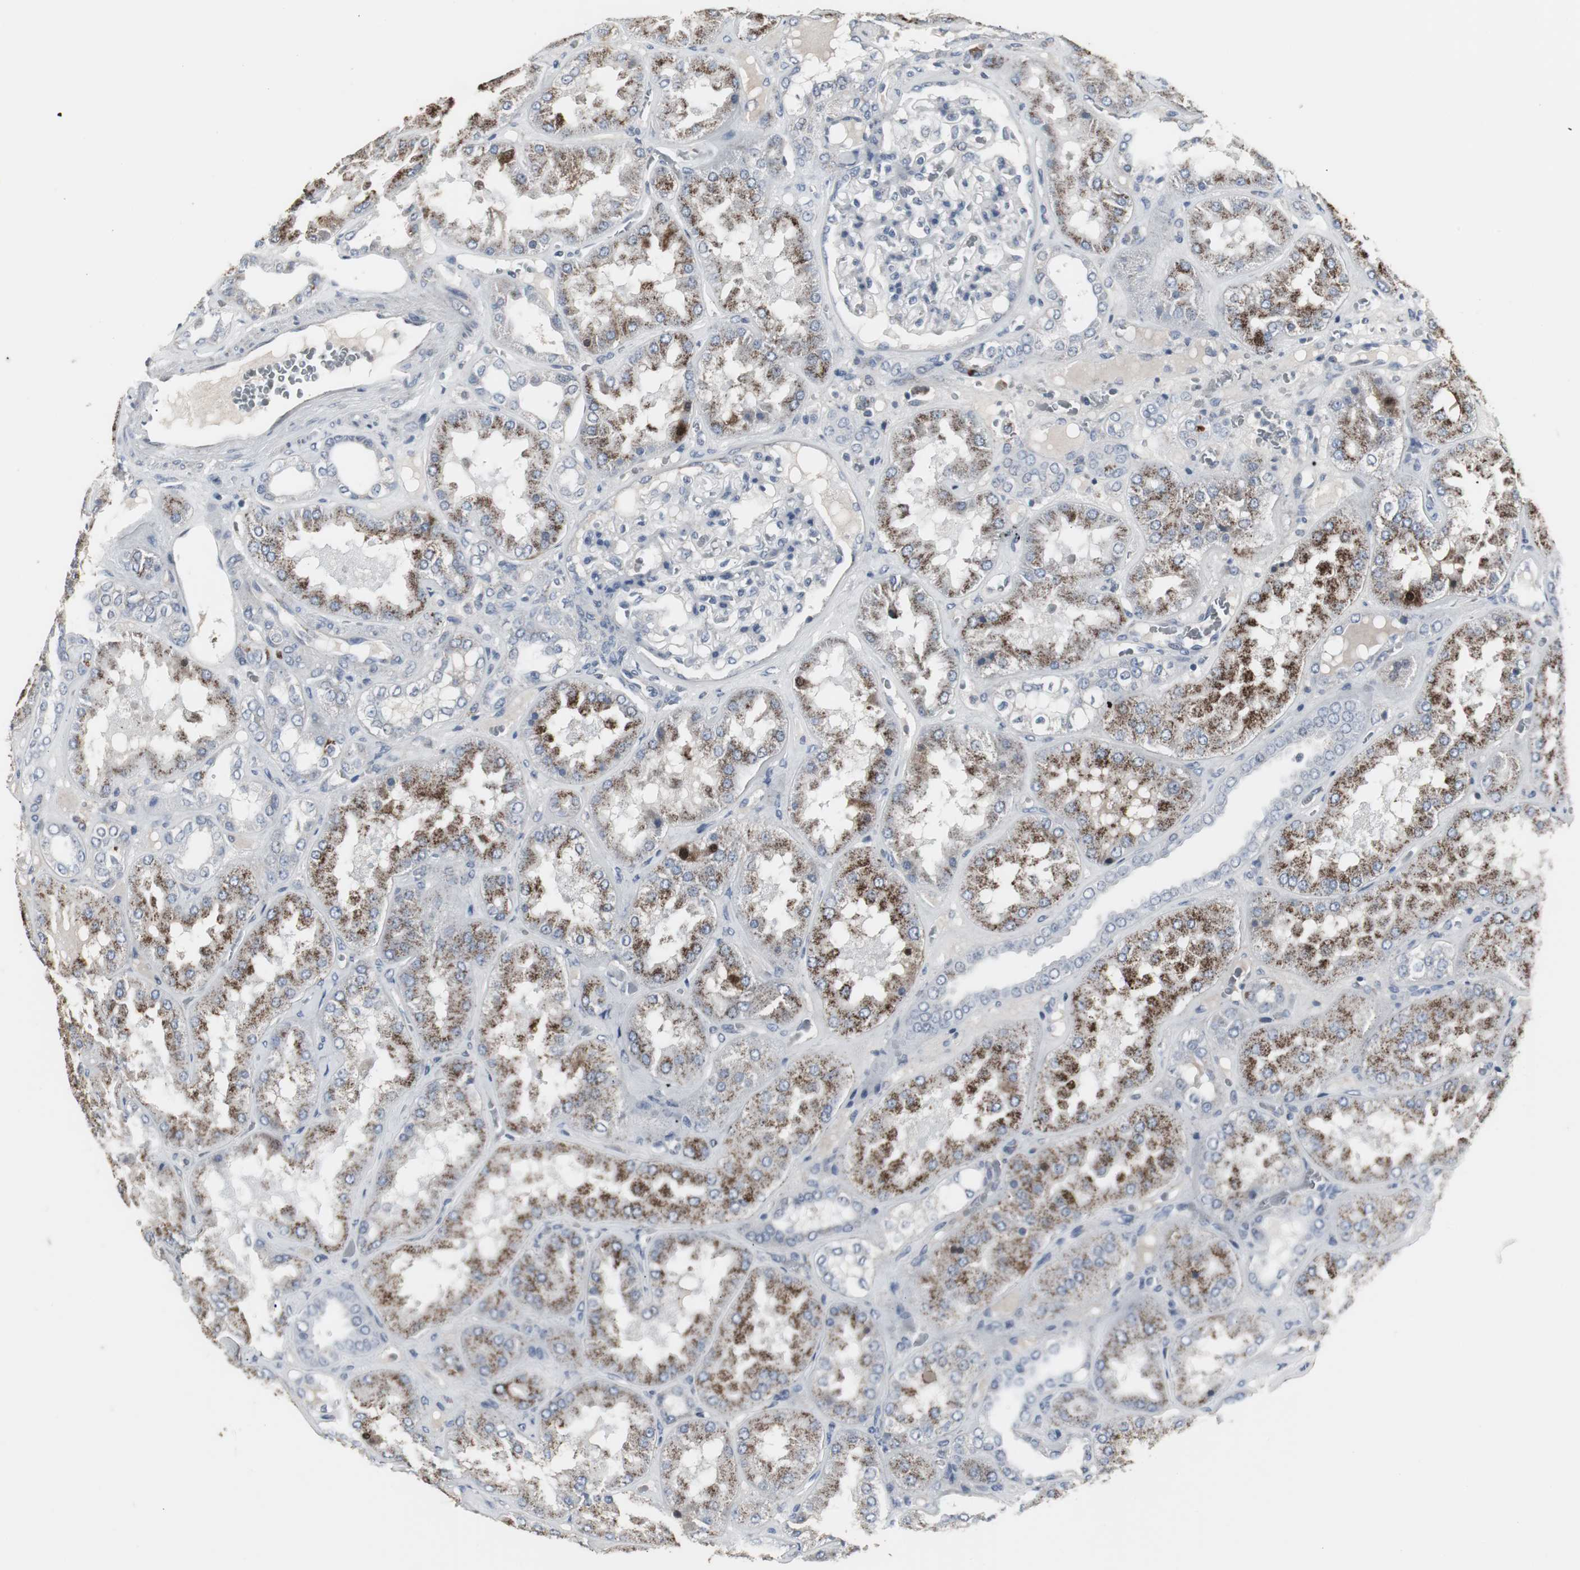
{"staining": {"intensity": "negative", "quantity": "none", "location": "none"}, "tissue": "kidney", "cell_type": "Cells in glomeruli", "image_type": "normal", "snomed": [{"axis": "morphology", "description": "Normal tissue, NOS"}, {"axis": "topography", "description": "Kidney"}], "caption": "A high-resolution image shows IHC staining of unremarkable kidney, which demonstrates no significant staining in cells in glomeruli. (Brightfield microscopy of DAB immunohistochemistry (IHC) at high magnification).", "gene": "ACAA1", "patient": {"sex": "female", "age": 56}}